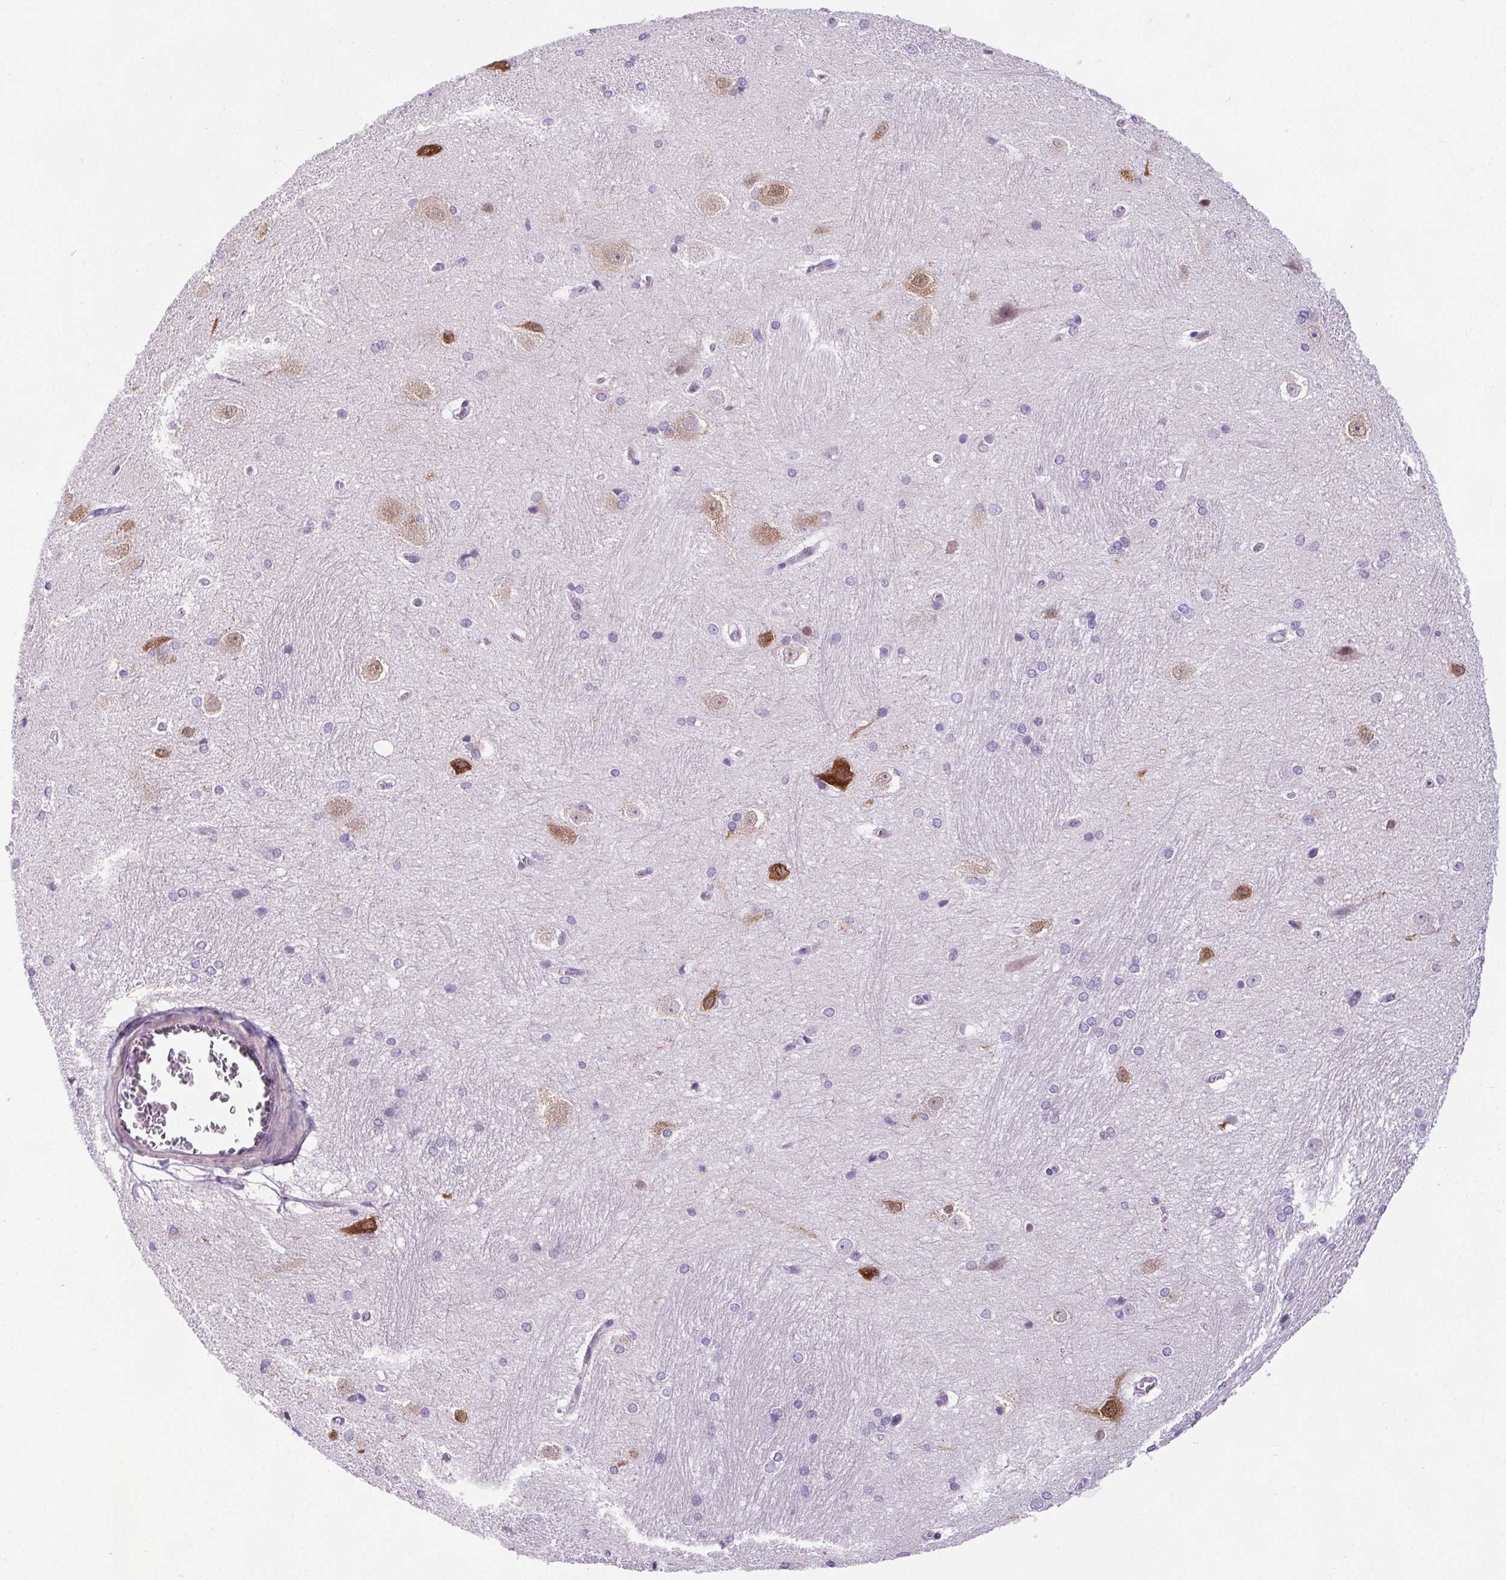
{"staining": {"intensity": "strong", "quantity": "<25%", "location": "nuclear"}, "tissue": "hippocampus", "cell_type": "Glial cells", "image_type": "normal", "snomed": [{"axis": "morphology", "description": "Normal tissue, NOS"}, {"axis": "topography", "description": "Cerebral cortex"}, {"axis": "topography", "description": "Hippocampus"}], "caption": "Immunohistochemistry (IHC) staining of normal hippocampus, which displays medium levels of strong nuclear positivity in approximately <25% of glial cells indicating strong nuclear protein staining. The staining was performed using DAB (3,3'-diaminobenzidine) (brown) for protein detection and nuclei were counterstained in hematoxylin (blue).", "gene": "ELAVL2", "patient": {"sex": "female", "age": 19}}